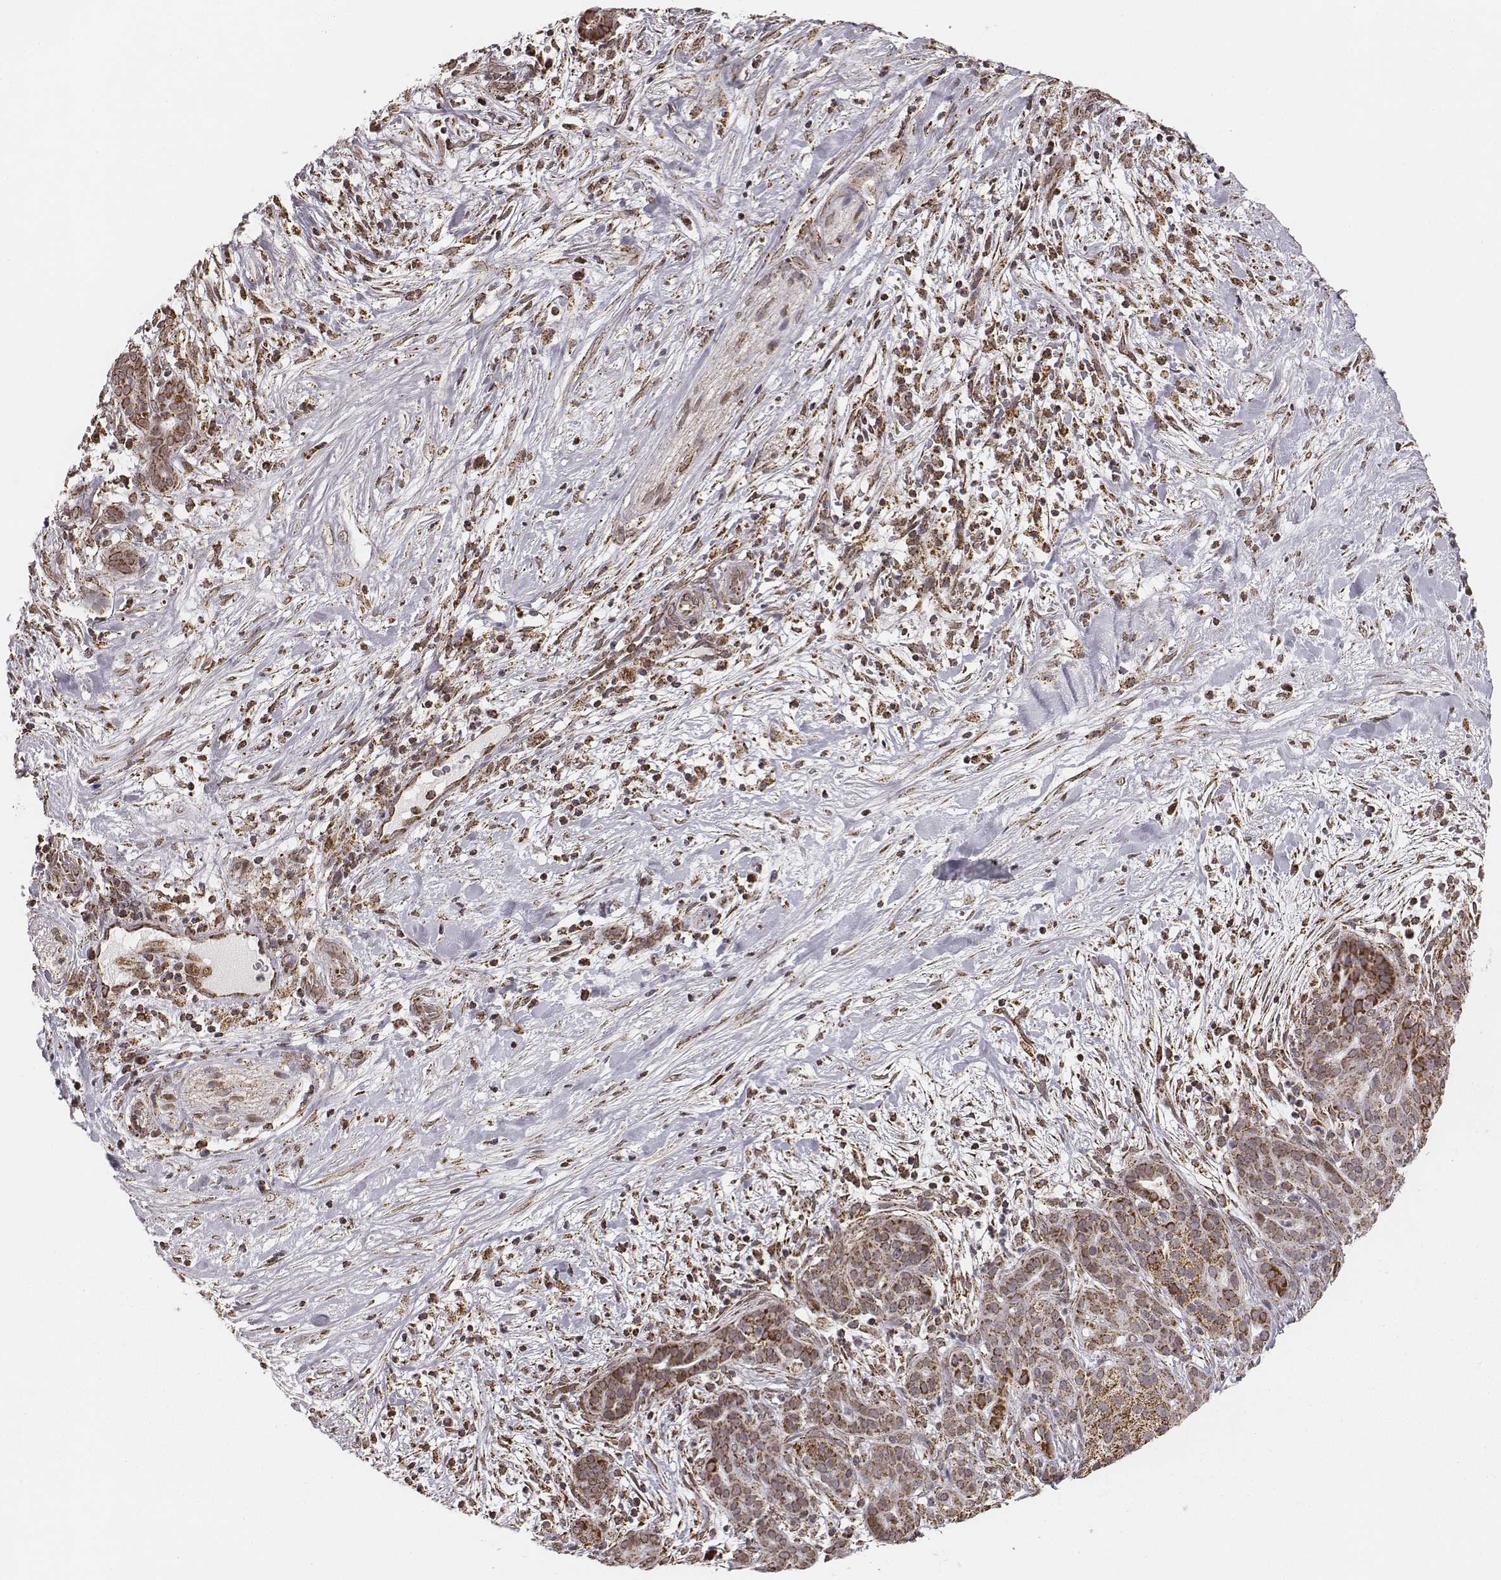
{"staining": {"intensity": "moderate", "quantity": ">75%", "location": "cytoplasmic/membranous"}, "tissue": "pancreatic cancer", "cell_type": "Tumor cells", "image_type": "cancer", "snomed": [{"axis": "morphology", "description": "Adenocarcinoma, NOS"}, {"axis": "topography", "description": "Pancreas"}], "caption": "Pancreatic cancer (adenocarcinoma) stained with DAB (3,3'-diaminobenzidine) immunohistochemistry (IHC) exhibits medium levels of moderate cytoplasmic/membranous expression in about >75% of tumor cells.", "gene": "ACOT2", "patient": {"sex": "male", "age": 44}}